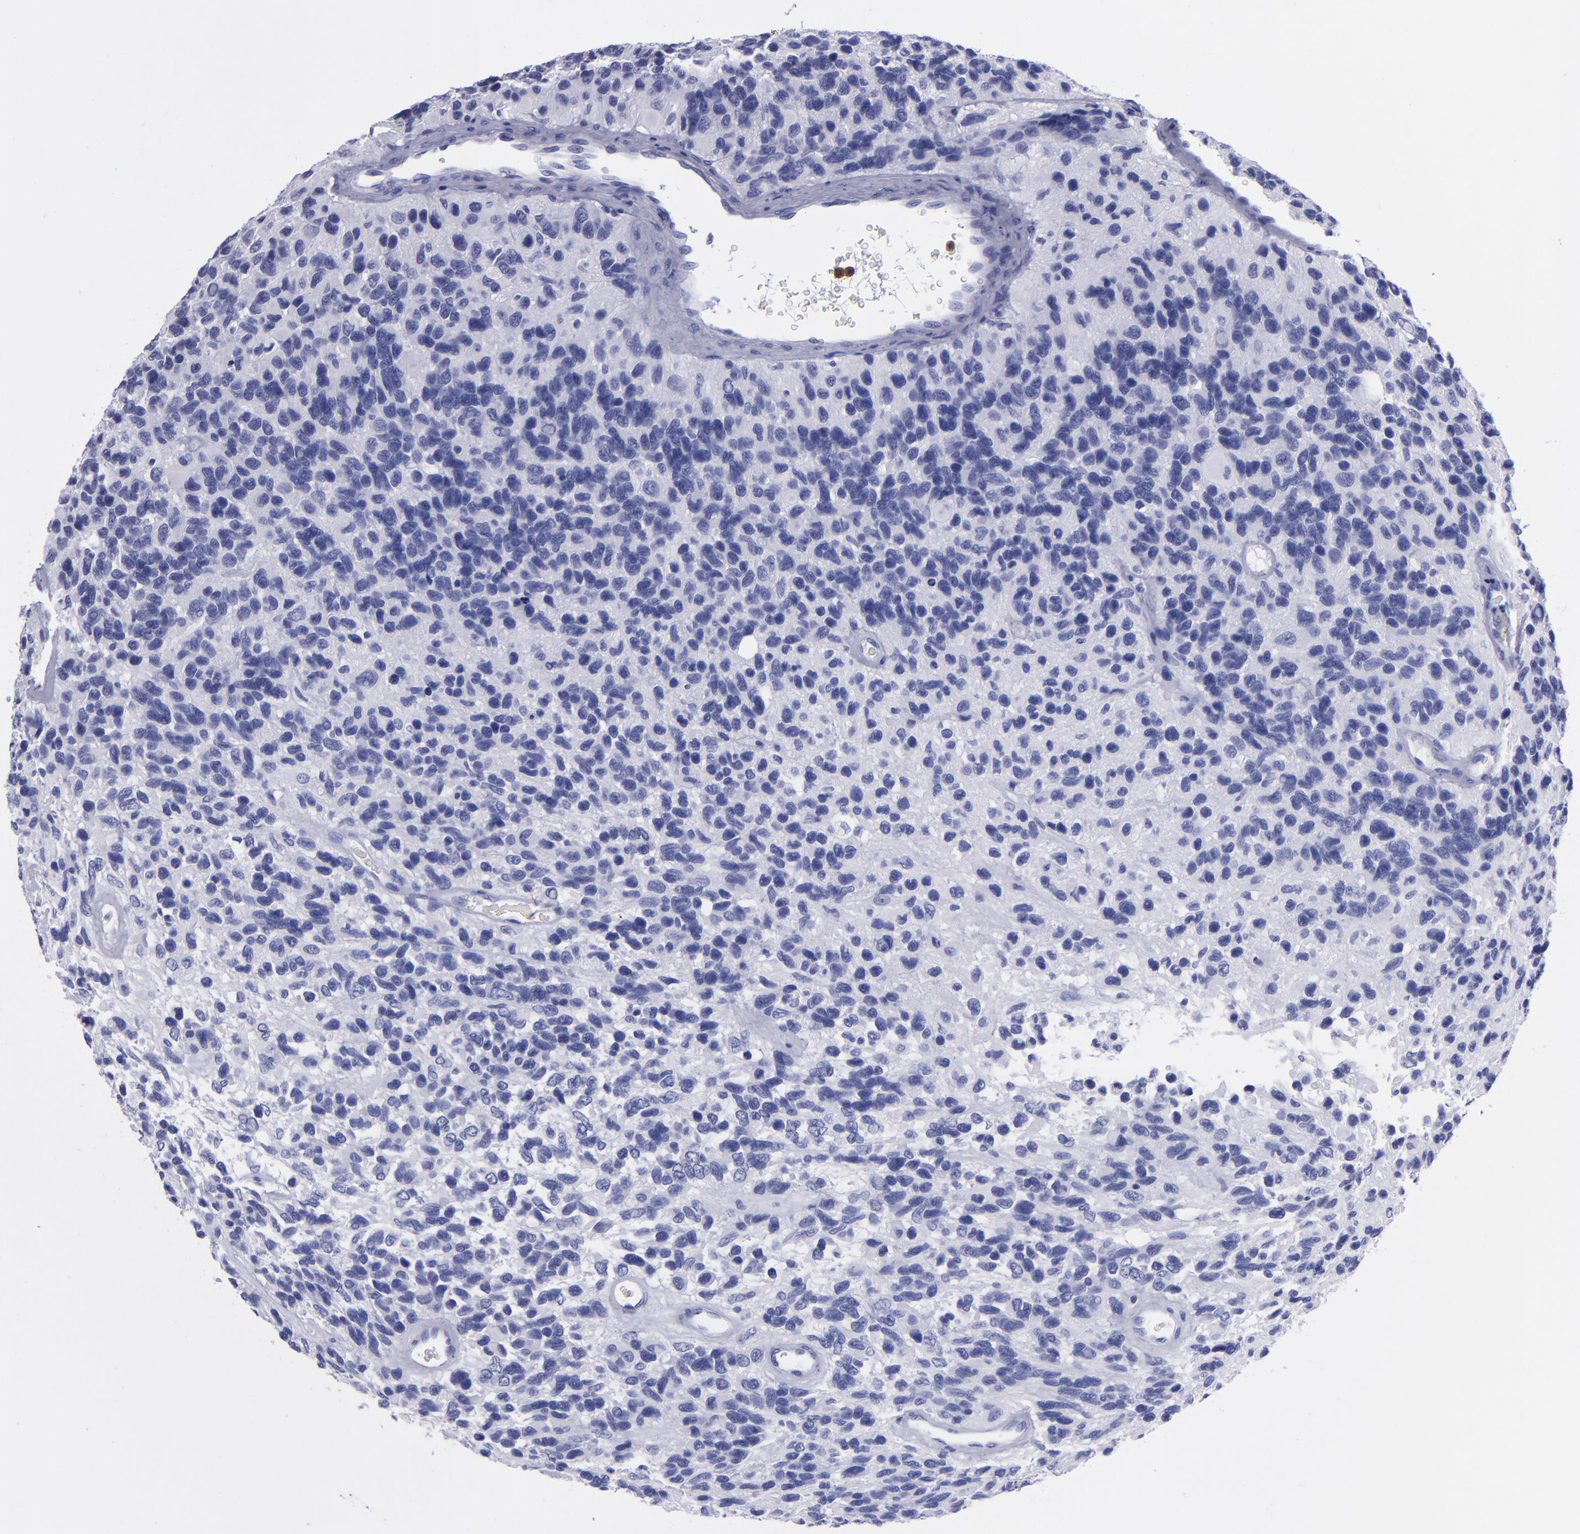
{"staining": {"intensity": "negative", "quantity": "none", "location": "none"}, "tissue": "glioma", "cell_type": "Tumor cells", "image_type": "cancer", "snomed": [{"axis": "morphology", "description": "Glioma, malignant, High grade"}, {"axis": "topography", "description": "Brain"}], "caption": "DAB immunohistochemical staining of human high-grade glioma (malignant) reveals no significant staining in tumor cells.", "gene": "CR1", "patient": {"sex": "male", "age": 77}}